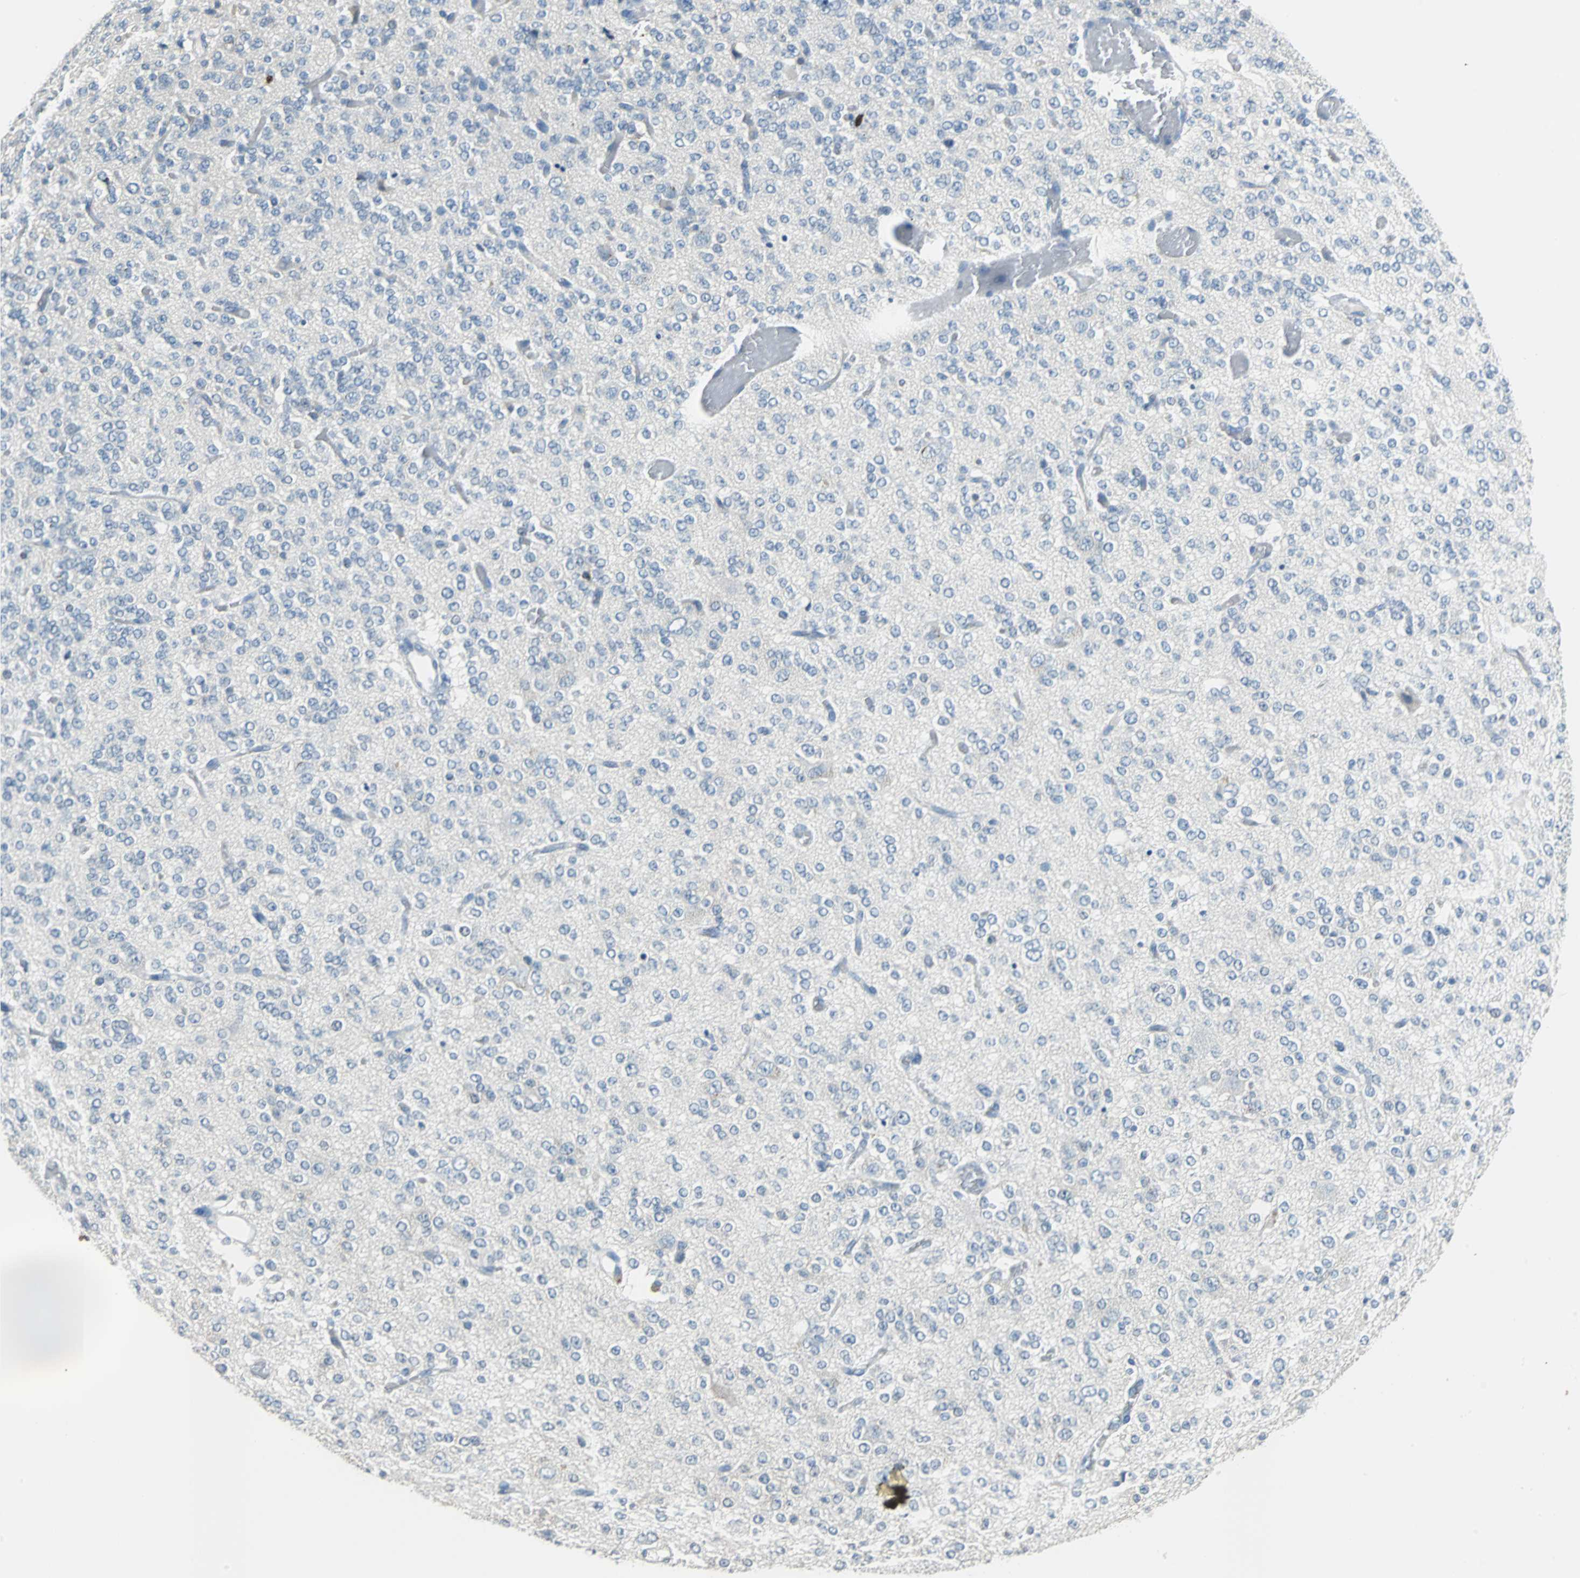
{"staining": {"intensity": "negative", "quantity": "none", "location": "none"}, "tissue": "glioma", "cell_type": "Tumor cells", "image_type": "cancer", "snomed": [{"axis": "morphology", "description": "Glioma, malignant, Low grade"}, {"axis": "topography", "description": "Brain"}], "caption": "This is an immunohistochemistry photomicrograph of human glioma. There is no expression in tumor cells.", "gene": "MUC7", "patient": {"sex": "male", "age": 38}}